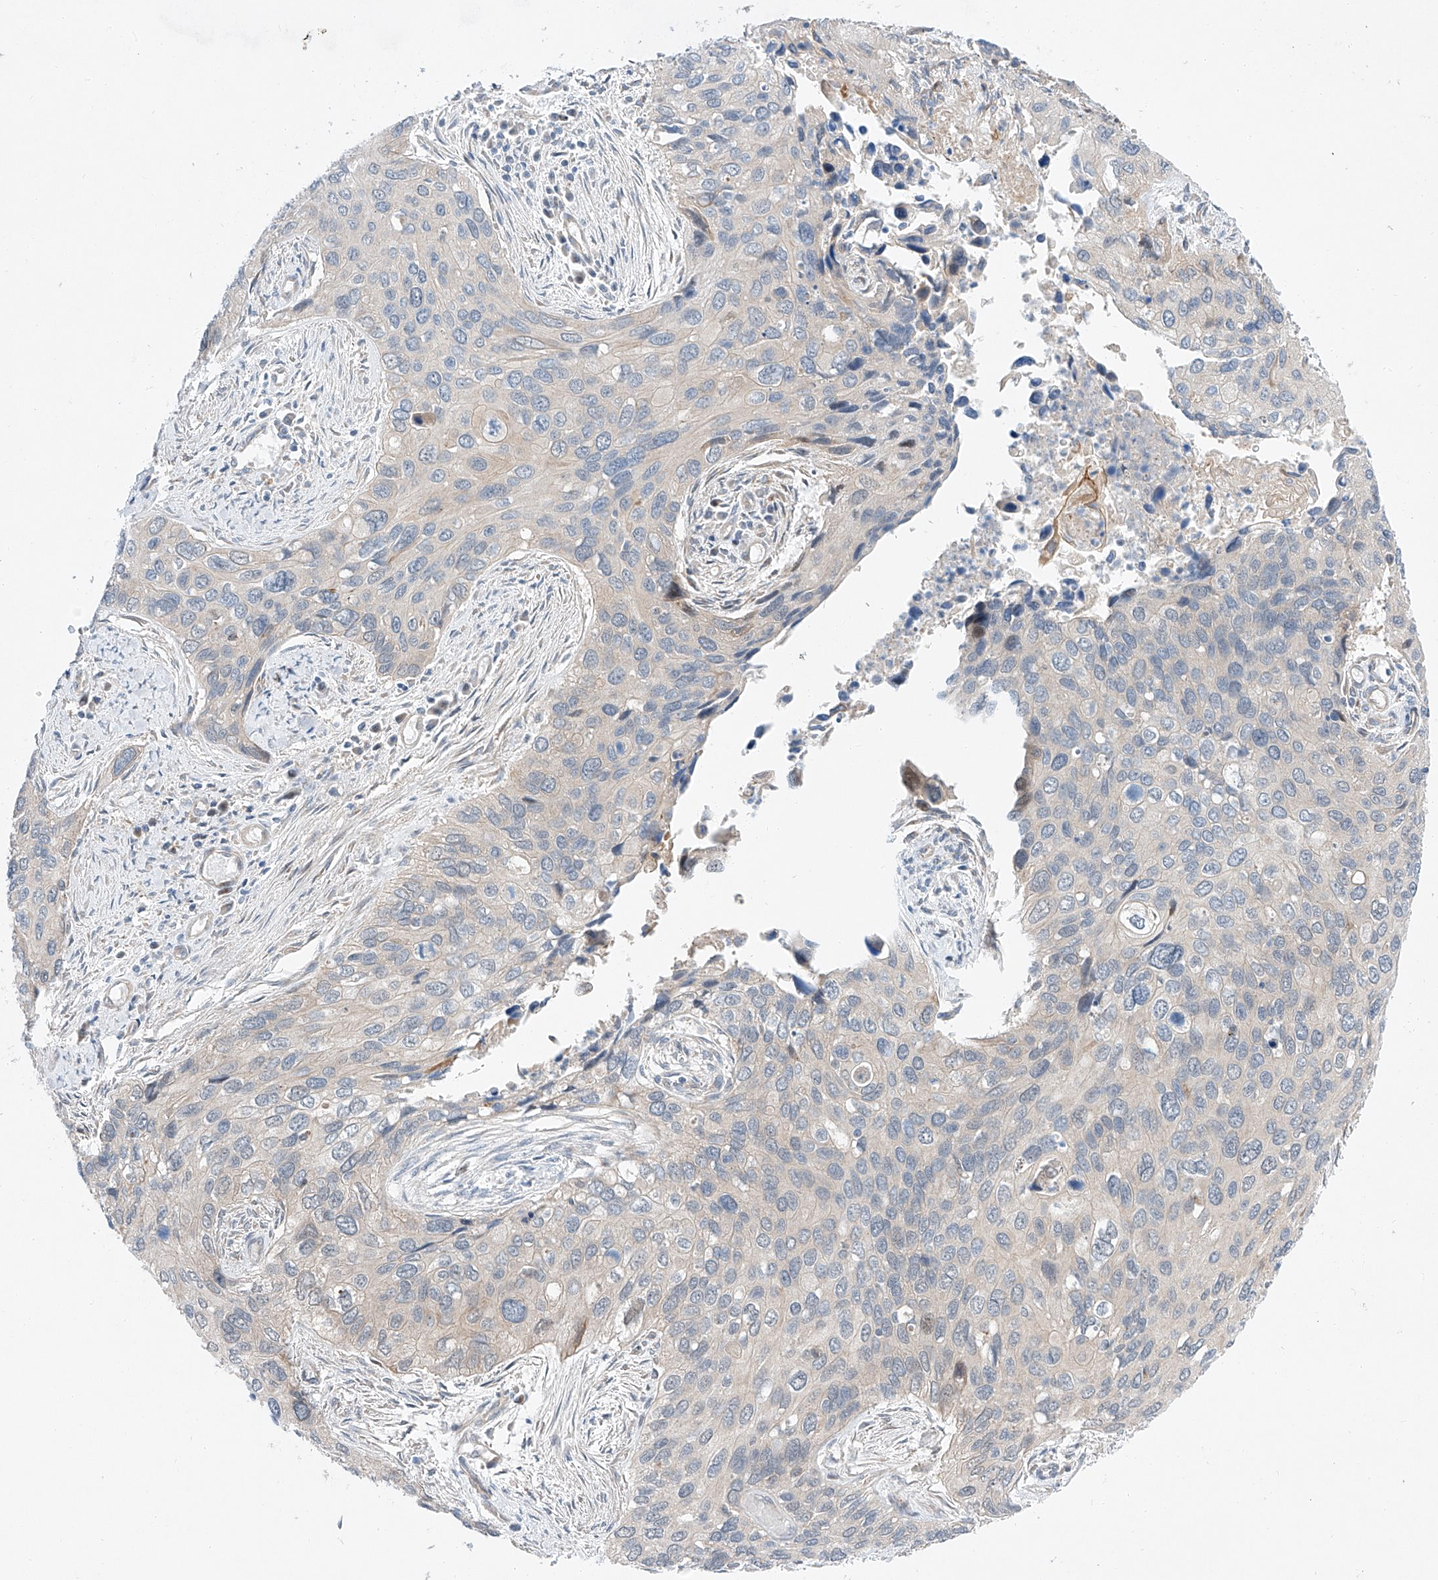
{"staining": {"intensity": "negative", "quantity": "none", "location": "none"}, "tissue": "cervical cancer", "cell_type": "Tumor cells", "image_type": "cancer", "snomed": [{"axis": "morphology", "description": "Squamous cell carcinoma, NOS"}, {"axis": "topography", "description": "Cervix"}], "caption": "Human cervical cancer stained for a protein using IHC exhibits no expression in tumor cells.", "gene": "CLDND1", "patient": {"sex": "female", "age": 55}}